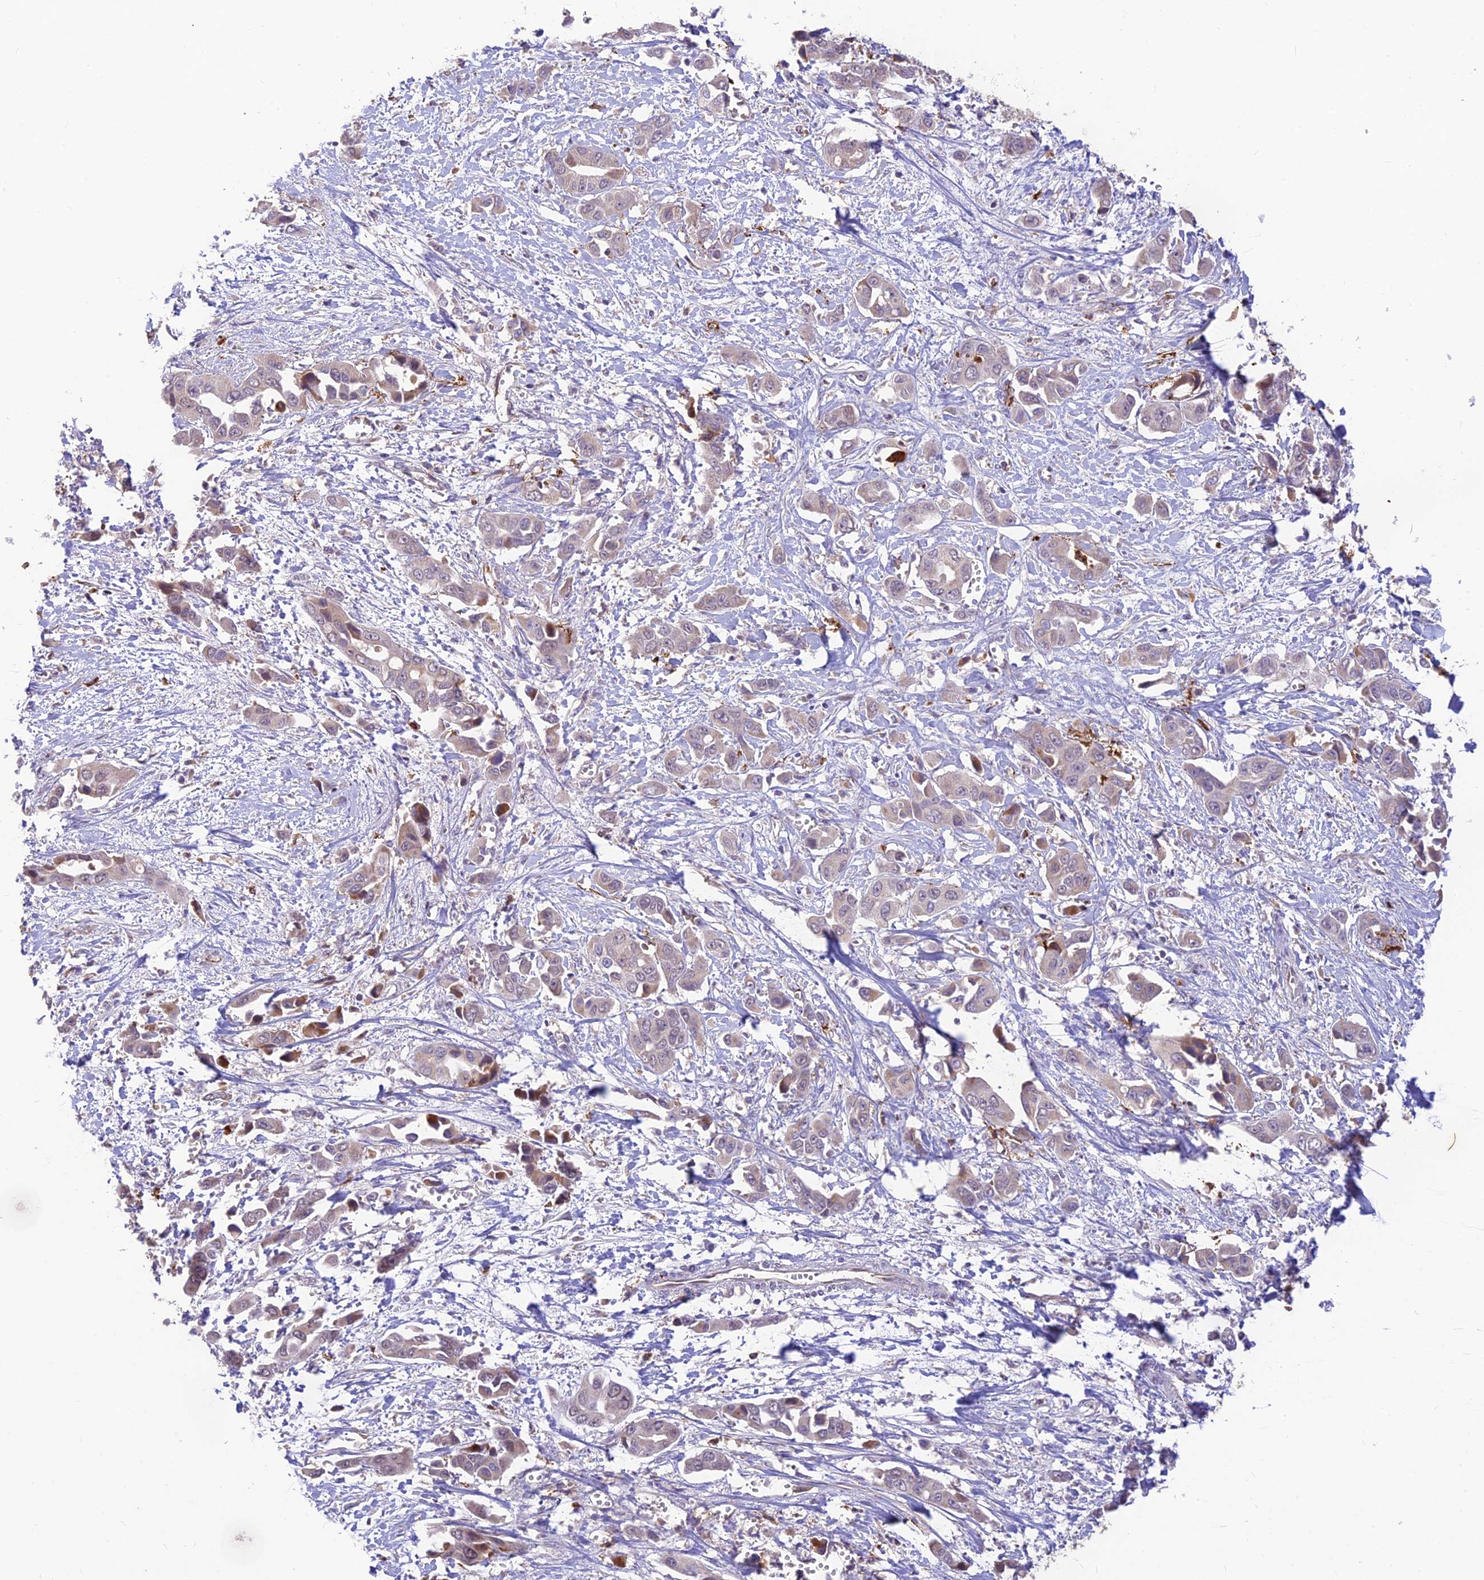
{"staining": {"intensity": "negative", "quantity": "none", "location": "none"}, "tissue": "liver cancer", "cell_type": "Tumor cells", "image_type": "cancer", "snomed": [{"axis": "morphology", "description": "Cholangiocarcinoma"}, {"axis": "topography", "description": "Liver"}], "caption": "The histopathology image demonstrates no staining of tumor cells in liver cancer (cholangiocarcinoma). (Brightfield microscopy of DAB immunohistochemistry (IHC) at high magnification).", "gene": "ASPDH", "patient": {"sex": "female", "age": 52}}